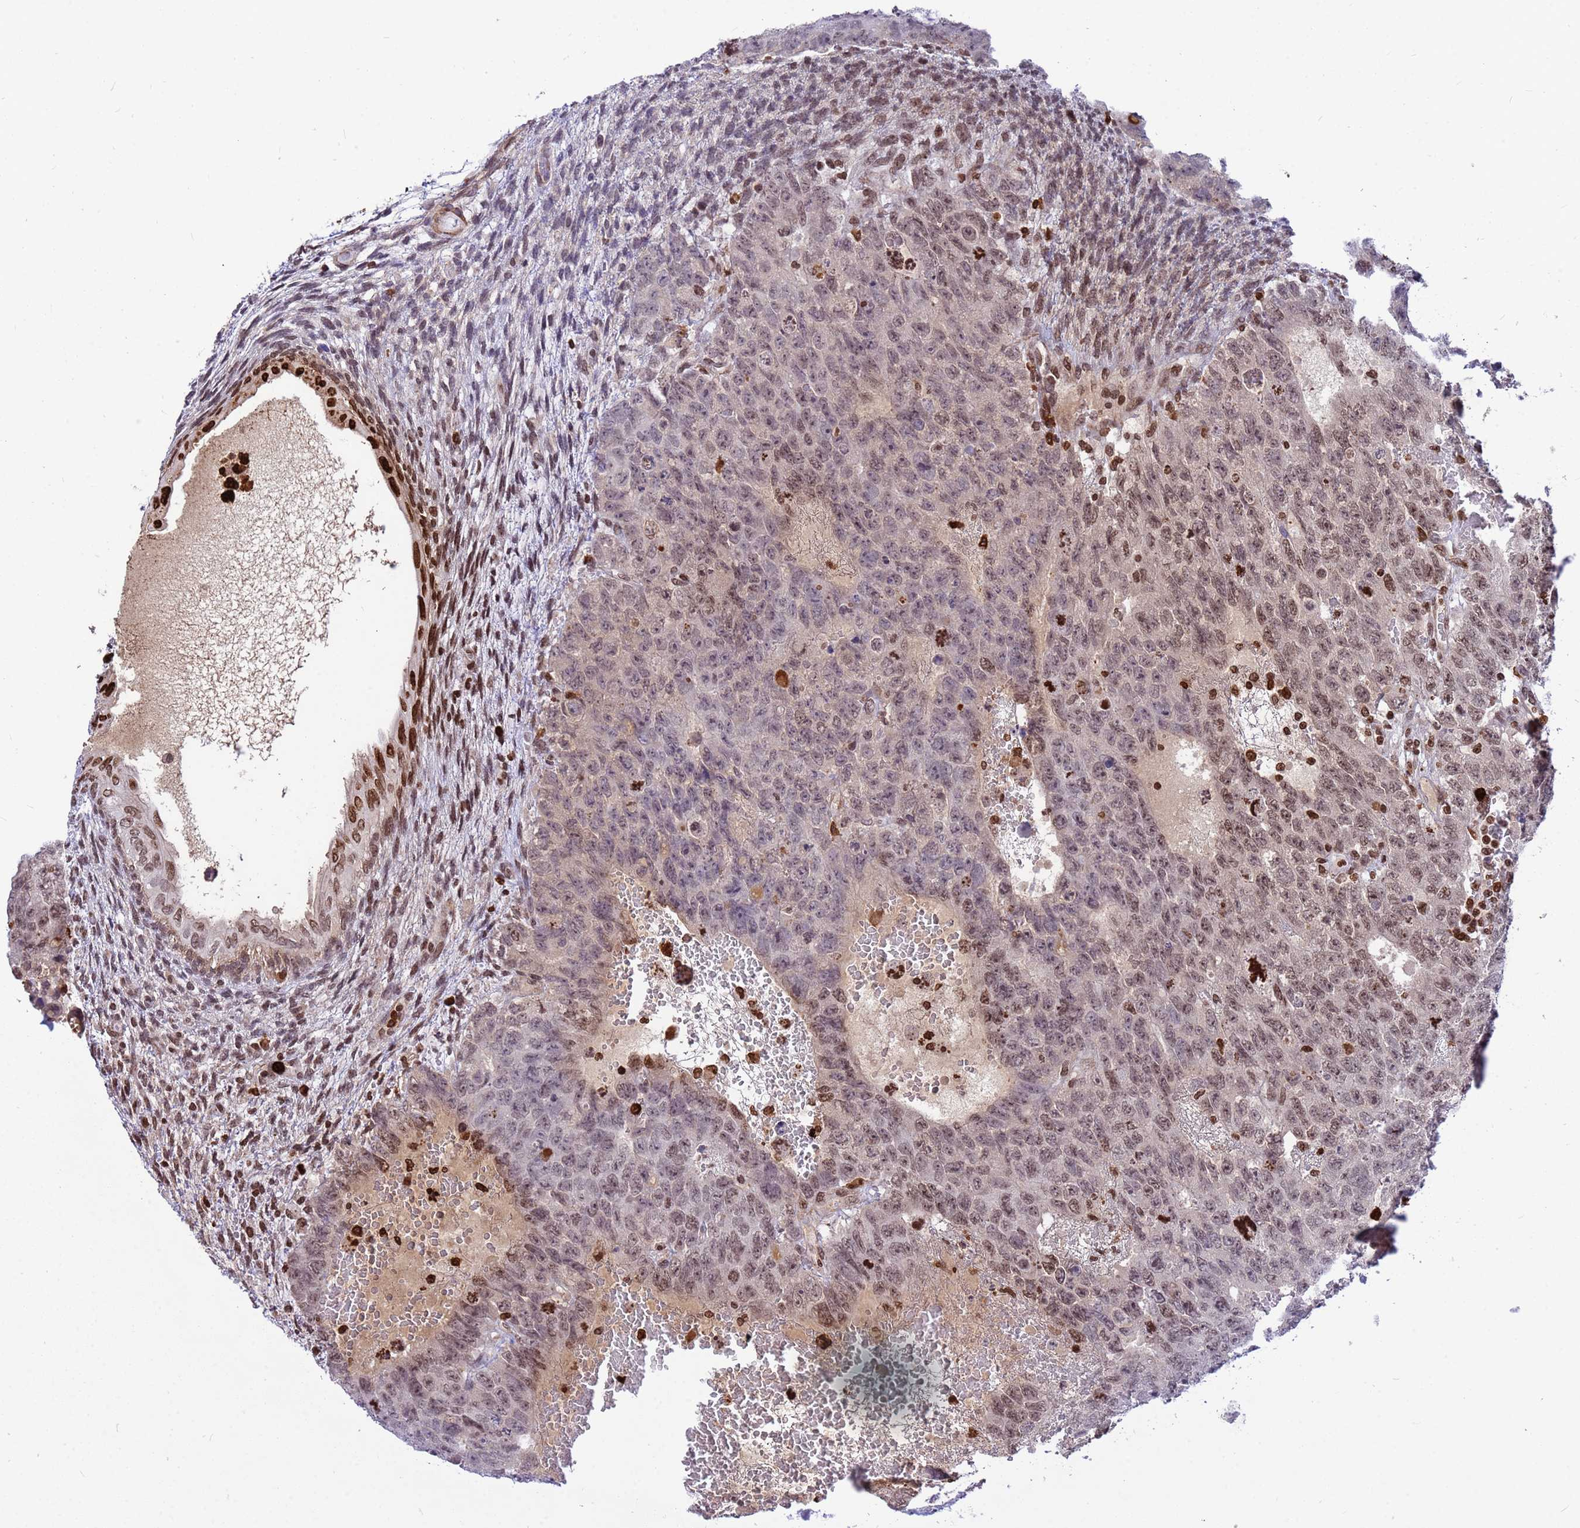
{"staining": {"intensity": "moderate", "quantity": "25%-75%", "location": "nuclear"}, "tissue": "testis cancer", "cell_type": "Tumor cells", "image_type": "cancer", "snomed": [{"axis": "morphology", "description": "Carcinoma, Embryonal, NOS"}, {"axis": "topography", "description": "Testis"}], "caption": "Testis cancer (embryonal carcinoma) was stained to show a protein in brown. There is medium levels of moderate nuclear positivity in about 25%-75% of tumor cells.", "gene": "ORM1", "patient": {"sex": "male", "age": 26}}